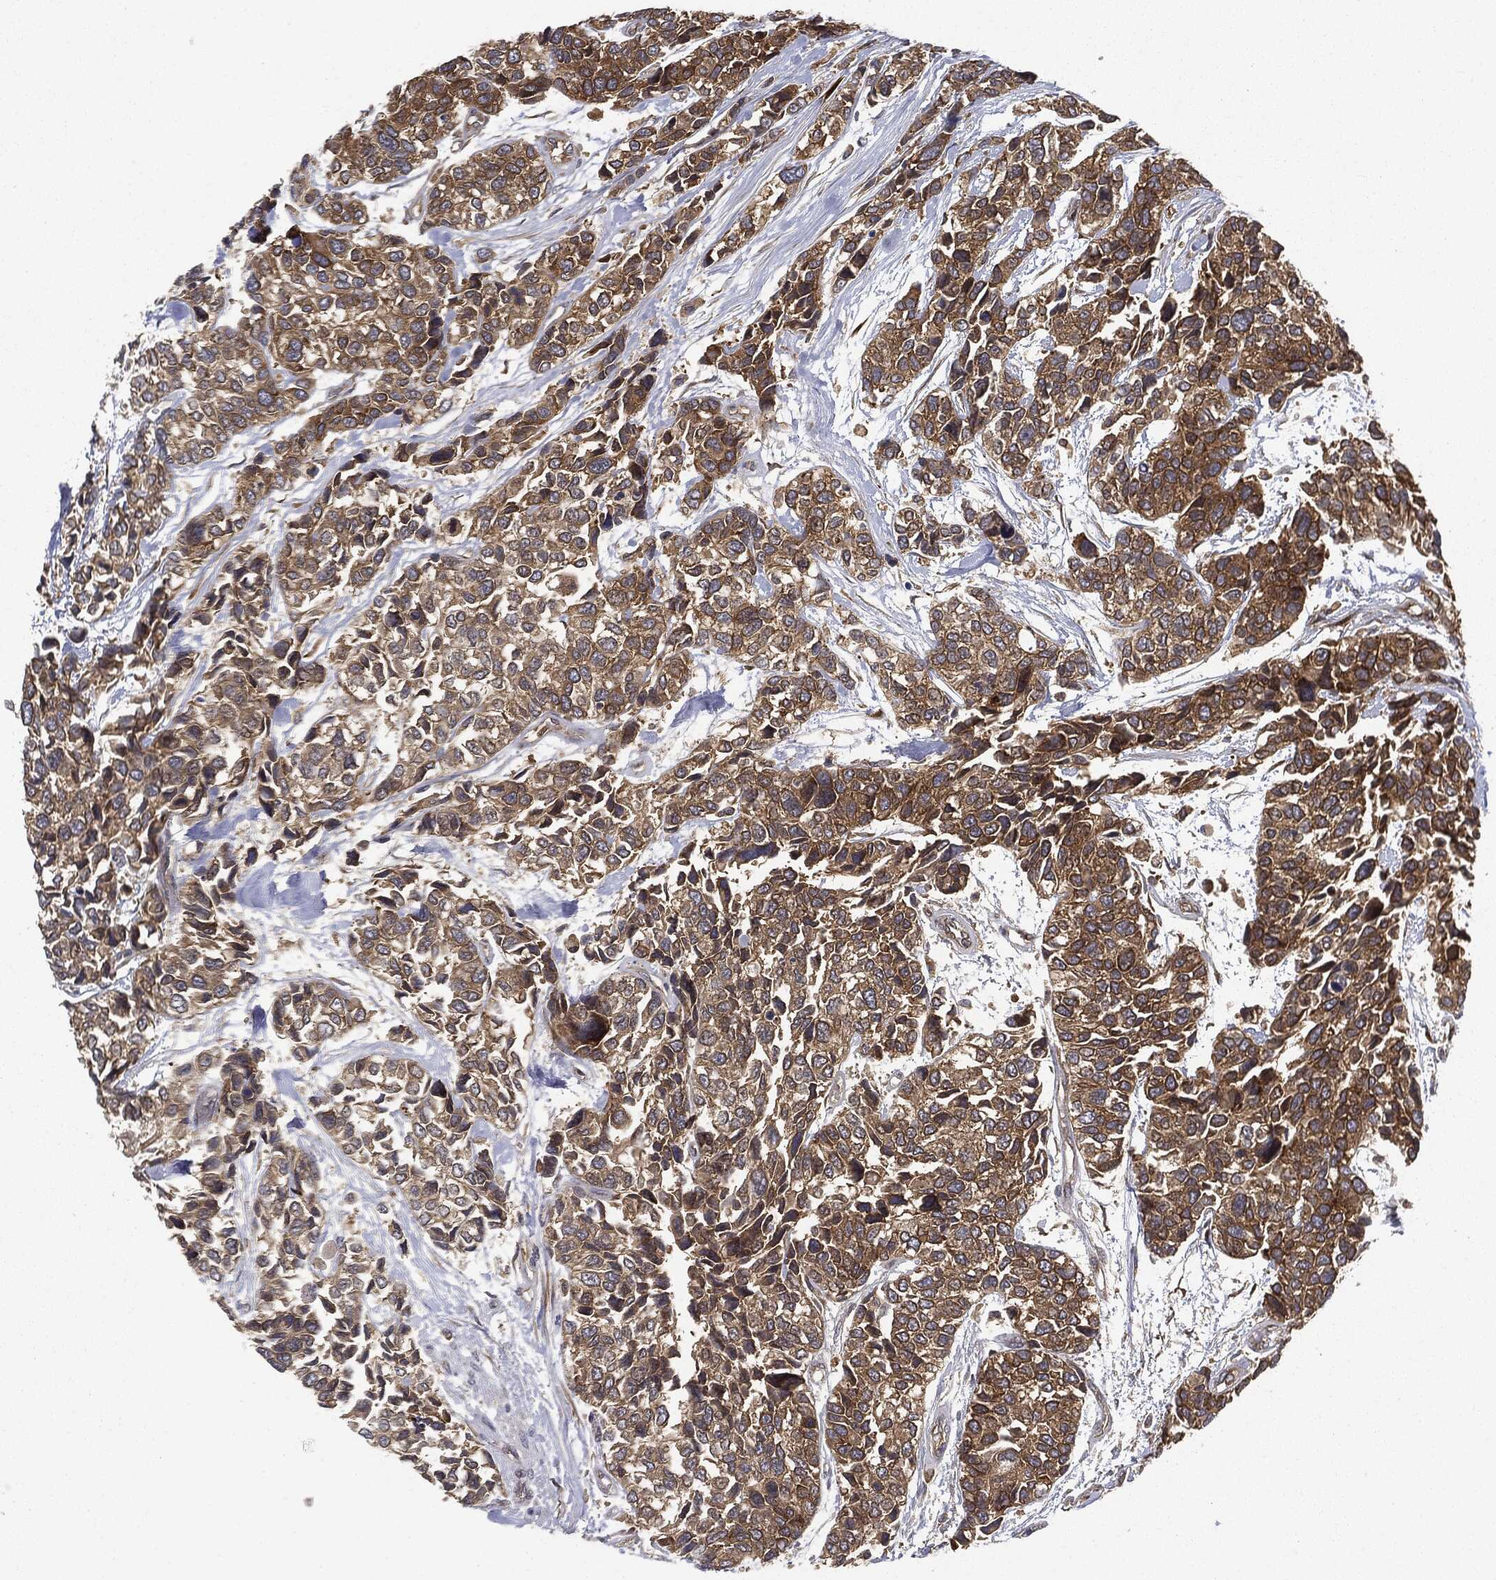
{"staining": {"intensity": "strong", "quantity": ">75%", "location": "cytoplasmic/membranous"}, "tissue": "urothelial cancer", "cell_type": "Tumor cells", "image_type": "cancer", "snomed": [{"axis": "morphology", "description": "Urothelial carcinoma, High grade"}, {"axis": "topography", "description": "Urinary bladder"}], "caption": "This is a micrograph of IHC staining of urothelial cancer, which shows strong expression in the cytoplasmic/membranous of tumor cells.", "gene": "EIF2AK2", "patient": {"sex": "male", "age": 77}}